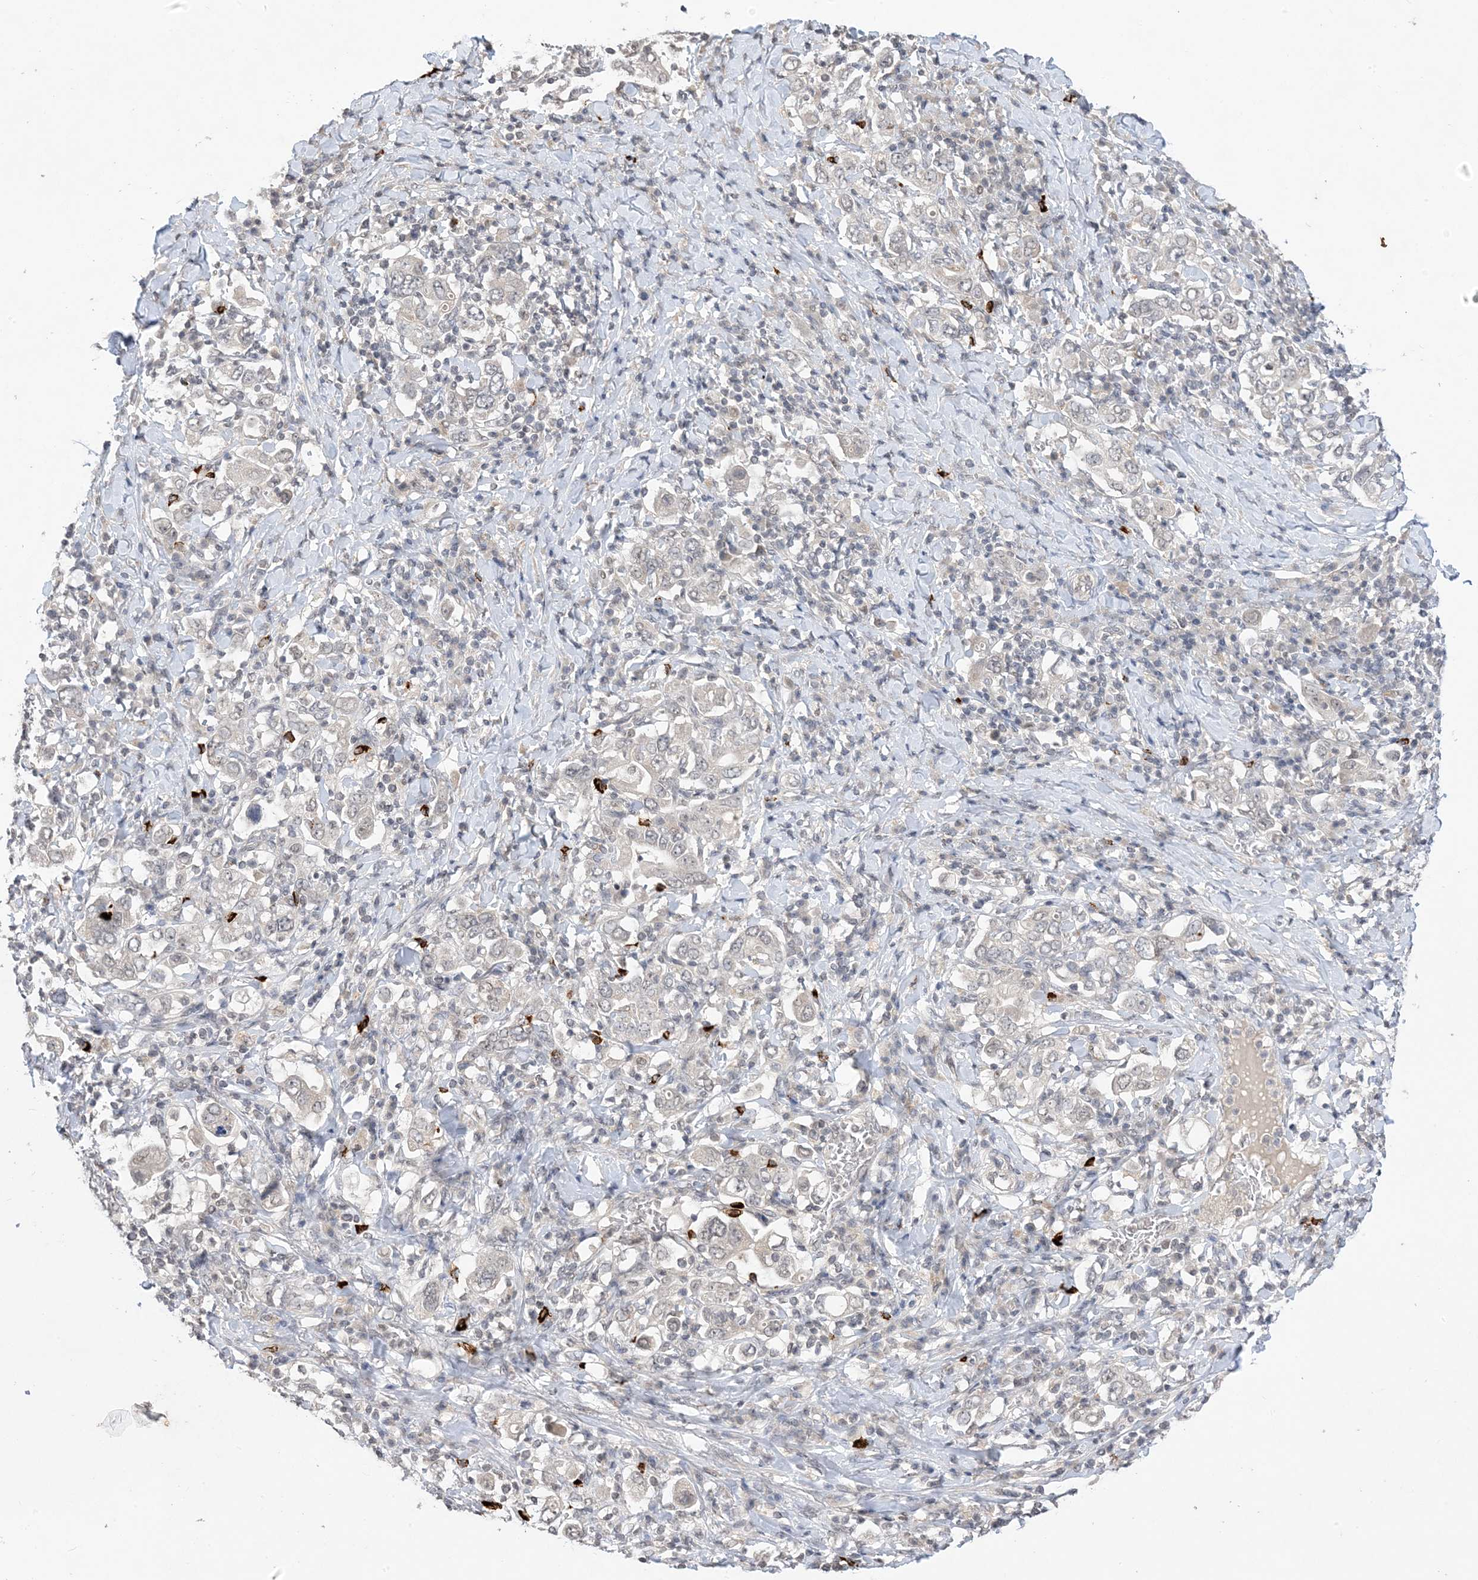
{"staining": {"intensity": "negative", "quantity": "none", "location": "none"}, "tissue": "stomach cancer", "cell_type": "Tumor cells", "image_type": "cancer", "snomed": [{"axis": "morphology", "description": "Adenocarcinoma, NOS"}, {"axis": "topography", "description": "Stomach, upper"}], "caption": "Immunohistochemical staining of stomach cancer (adenocarcinoma) reveals no significant expression in tumor cells.", "gene": "RANBP9", "patient": {"sex": "male", "age": 62}}